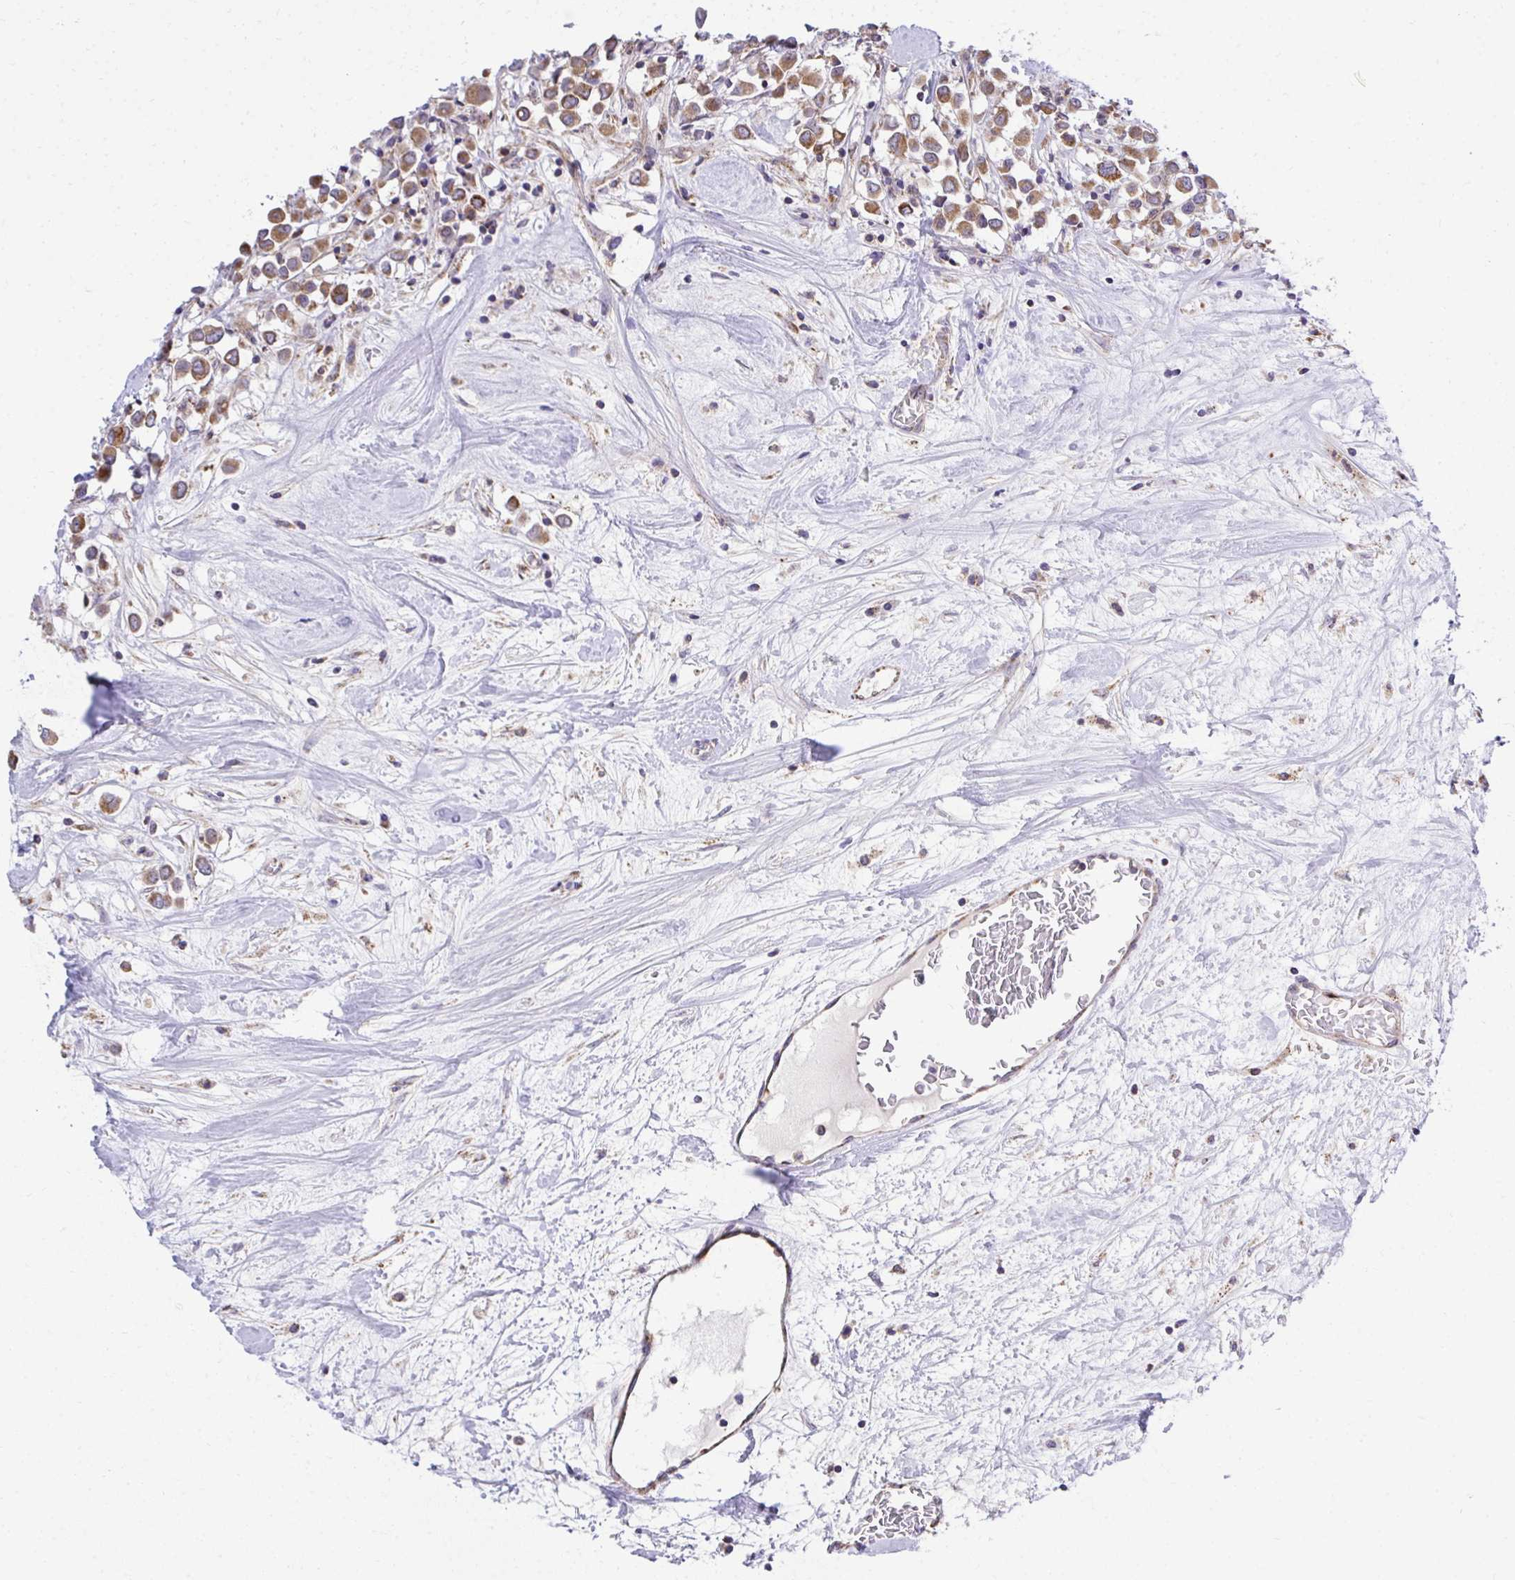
{"staining": {"intensity": "moderate", "quantity": ">75%", "location": "cytoplasmic/membranous"}, "tissue": "breast cancer", "cell_type": "Tumor cells", "image_type": "cancer", "snomed": [{"axis": "morphology", "description": "Duct carcinoma"}, {"axis": "topography", "description": "Breast"}], "caption": "Breast cancer stained for a protein (brown) exhibits moderate cytoplasmic/membranous positive expression in about >75% of tumor cells.", "gene": "XAF1", "patient": {"sex": "female", "age": 61}}